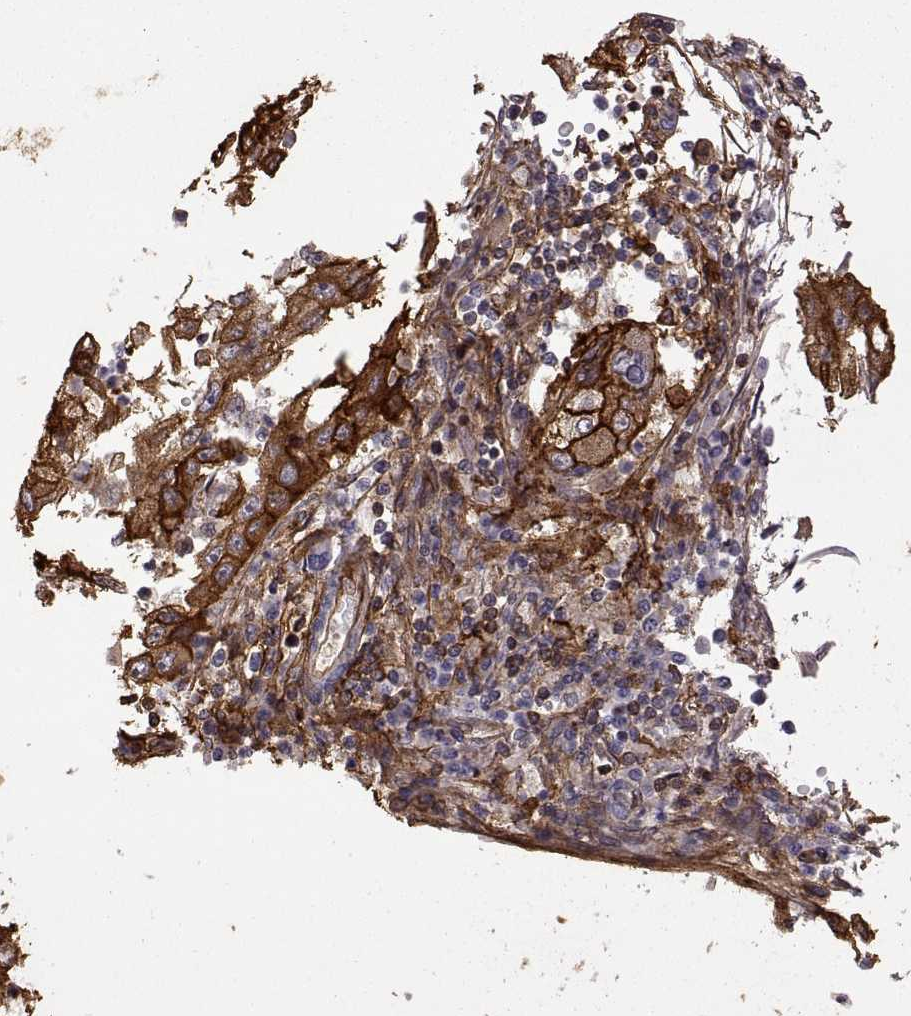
{"staining": {"intensity": "strong", "quantity": "25%-75%", "location": "cytoplasmic/membranous"}, "tissue": "cervical cancer", "cell_type": "Tumor cells", "image_type": "cancer", "snomed": [{"axis": "morphology", "description": "Squamous cell carcinoma, NOS"}, {"axis": "topography", "description": "Cervix"}], "caption": "A photomicrograph of cervical cancer (squamous cell carcinoma) stained for a protein reveals strong cytoplasmic/membranous brown staining in tumor cells. The staining was performed using DAB (3,3'-diaminobenzidine), with brown indicating positive protein expression. Nuclei are stained blue with hematoxylin.", "gene": "S100A10", "patient": {"sex": "female", "age": 36}}